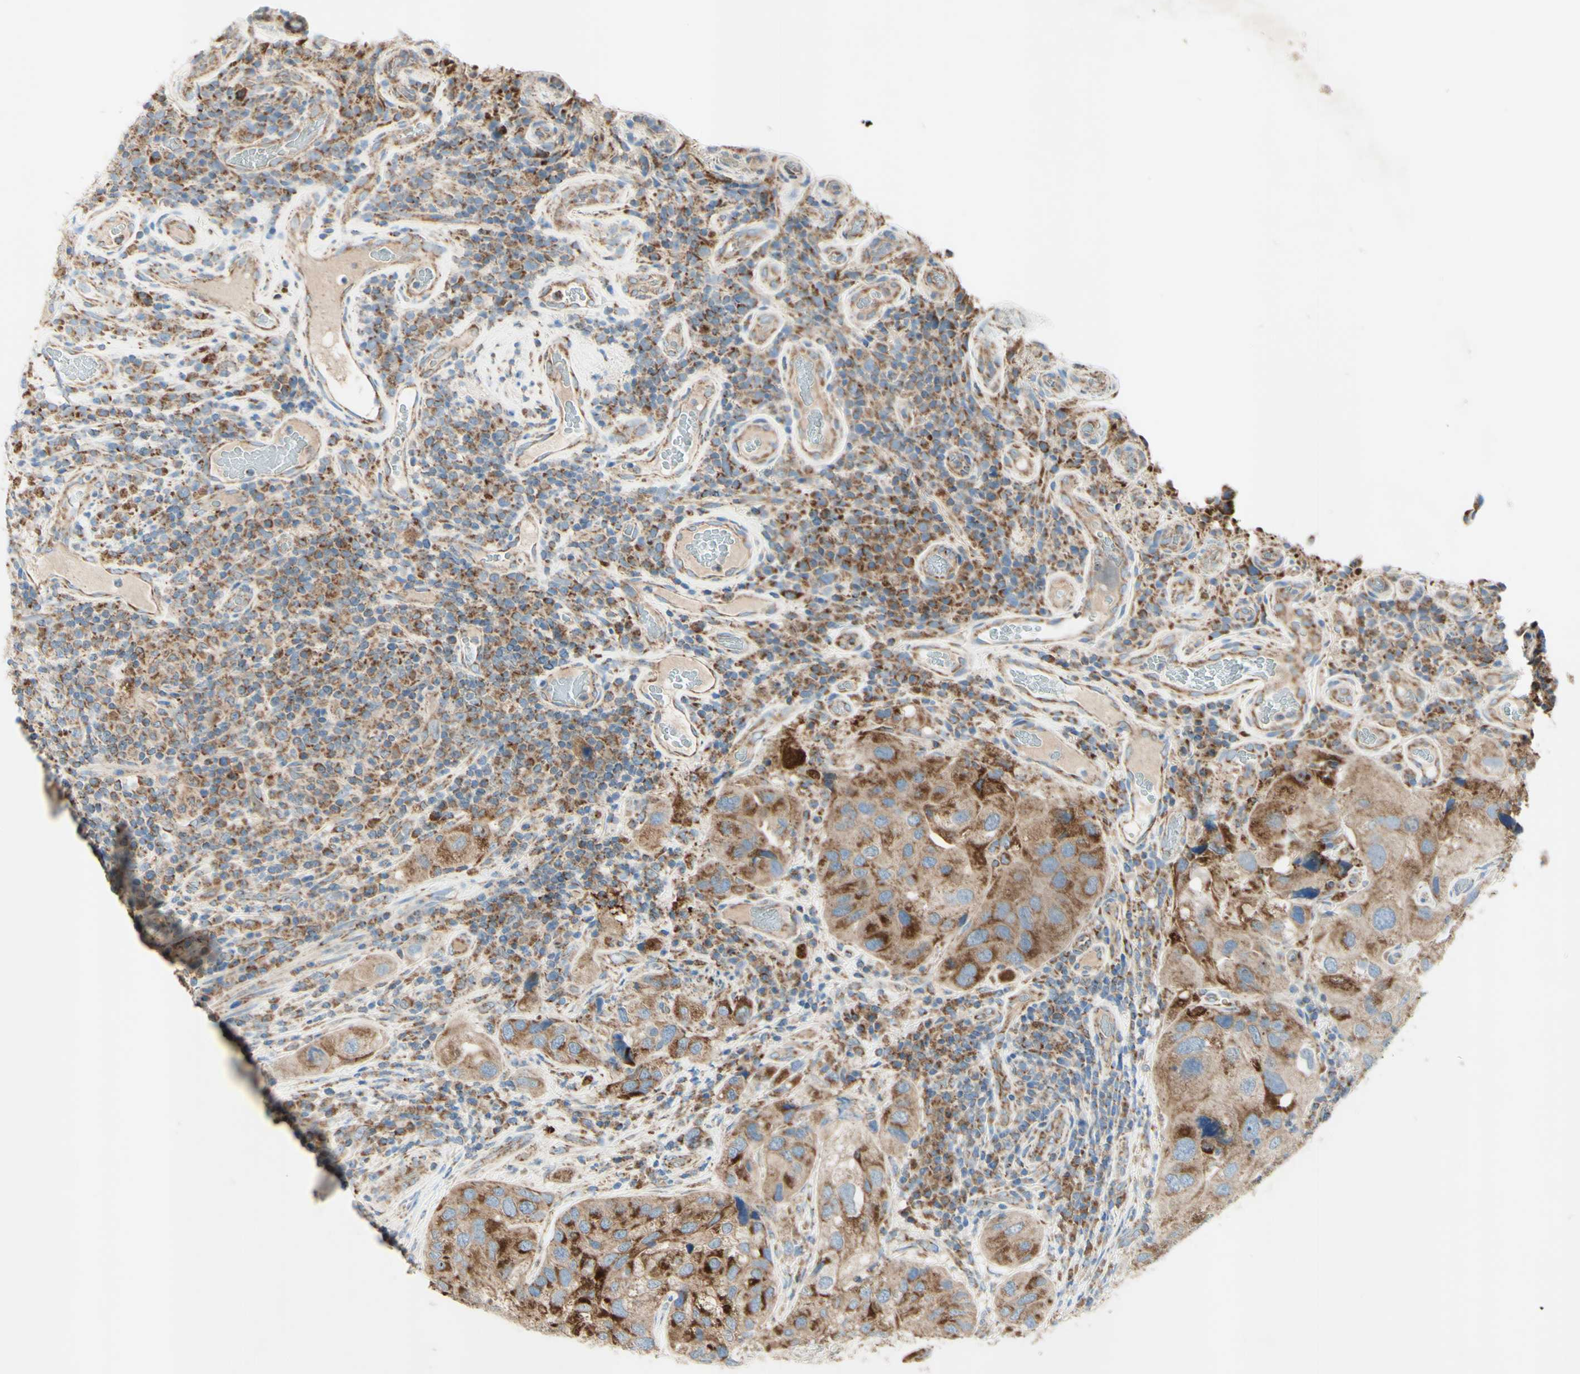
{"staining": {"intensity": "moderate", "quantity": ">75%", "location": "cytoplasmic/membranous"}, "tissue": "urothelial cancer", "cell_type": "Tumor cells", "image_type": "cancer", "snomed": [{"axis": "morphology", "description": "Urothelial carcinoma, High grade"}, {"axis": "topography", "description": "Urinary bladder"}], "caption": "A brown stain shows moderate cytoplasmic/membranous expression of a protein in human urothelial carcinoma (high-grade) tumor cells.", "gene": "ARMC10", "patient": {"sex": "female", "age": 64}}